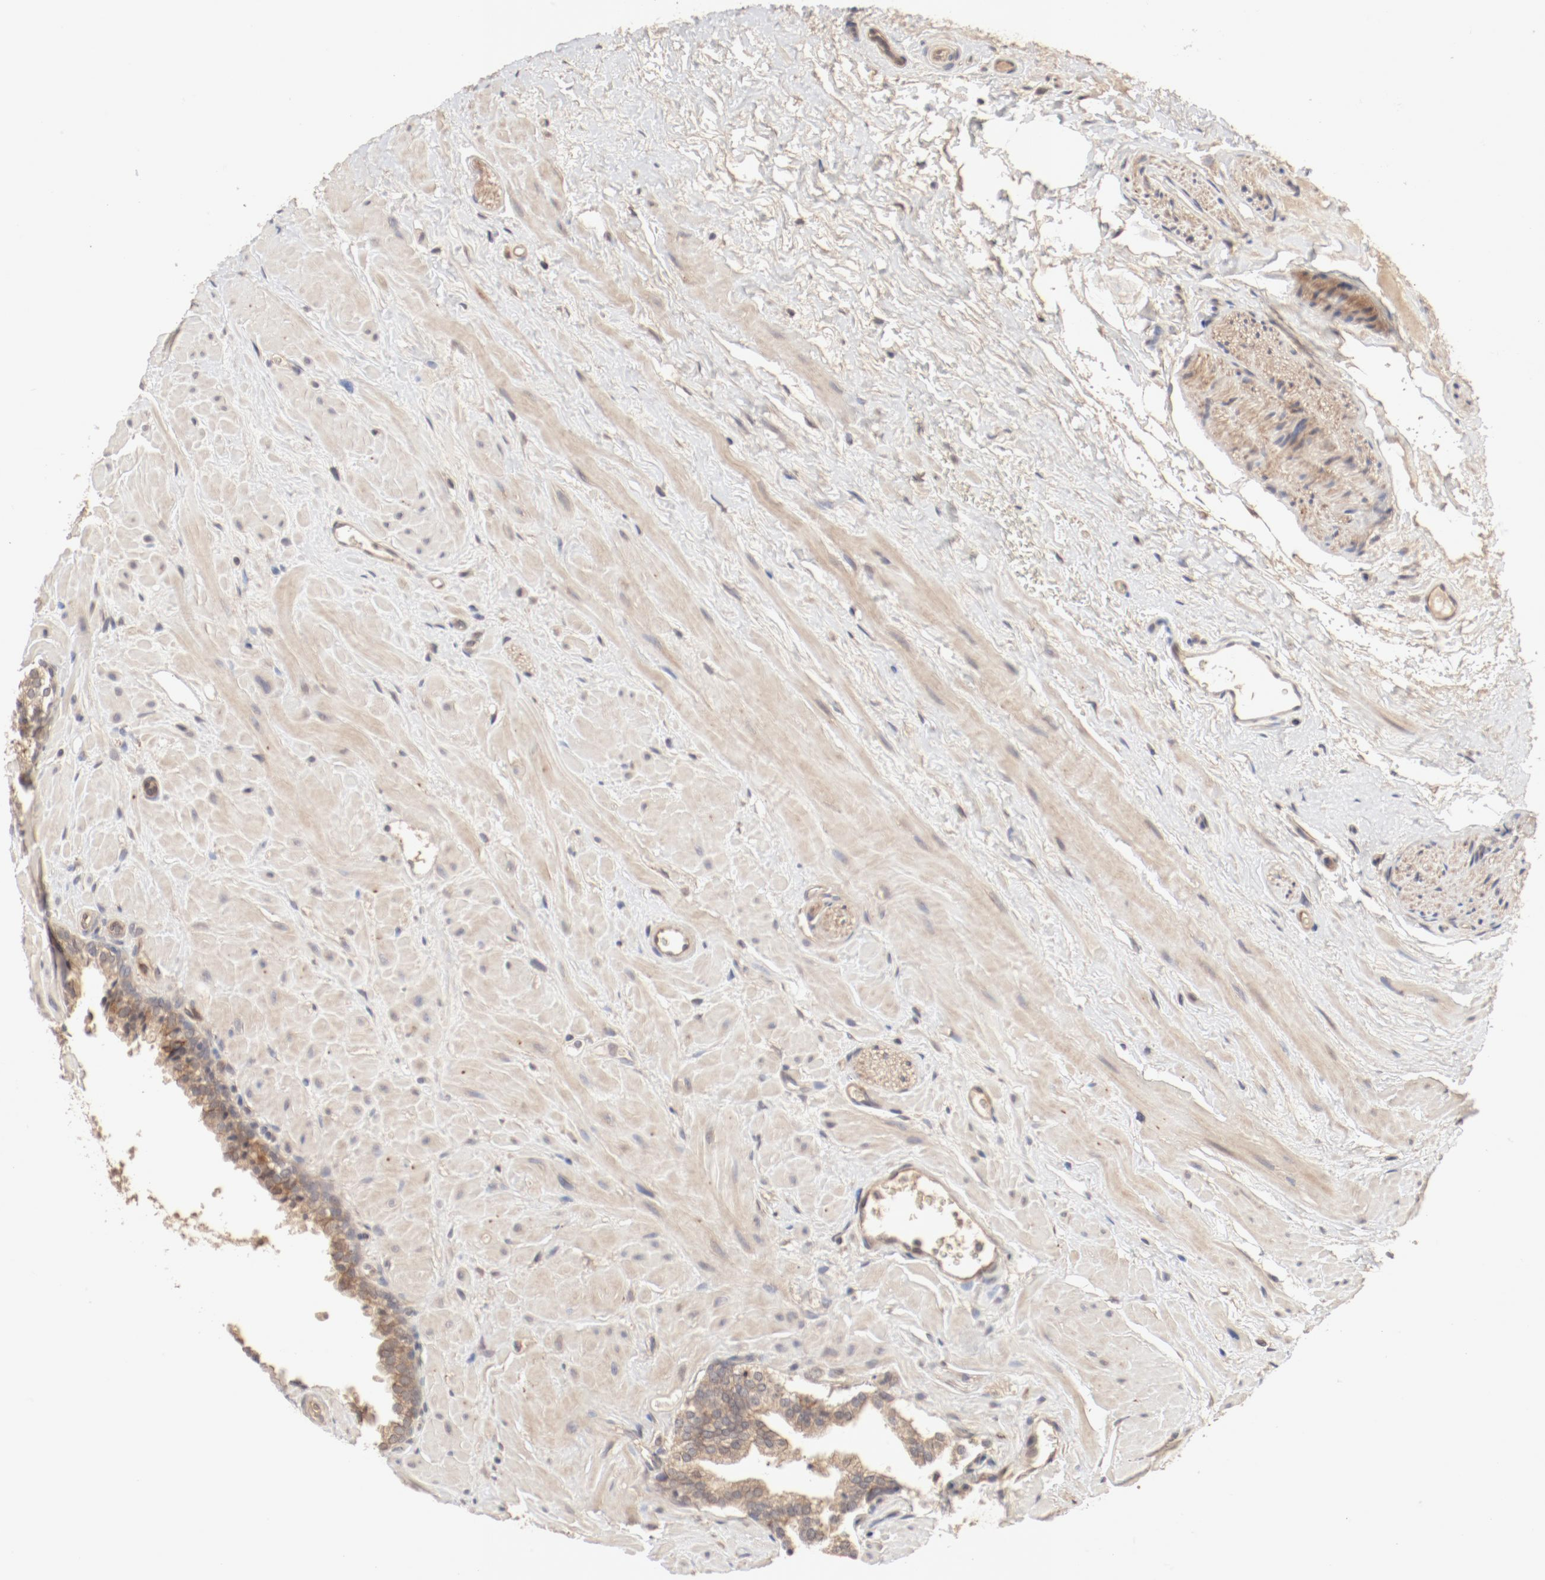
{"staining": {"intensity": "moderate", "quantity": ">75%", "location": "cytoplasmic/membranous,nuclear"}, "tissue": "prostate", "cell_type": "Glandular cells", "image_type": "normal", "snomed": [{"axis": "morphology", "description": "Normal tissue, NOS"}, {"axis": "topography", "description": "Prostate"}], "caption": "About >75% of glandular cells in benign human prostate reveal moderate cytoplasmic/membranous,nuclear protein expression as visualized by brown immunohistochemical staining.", "gene": "IL3RA", "patient": {"sex": "male", "age": 60}}